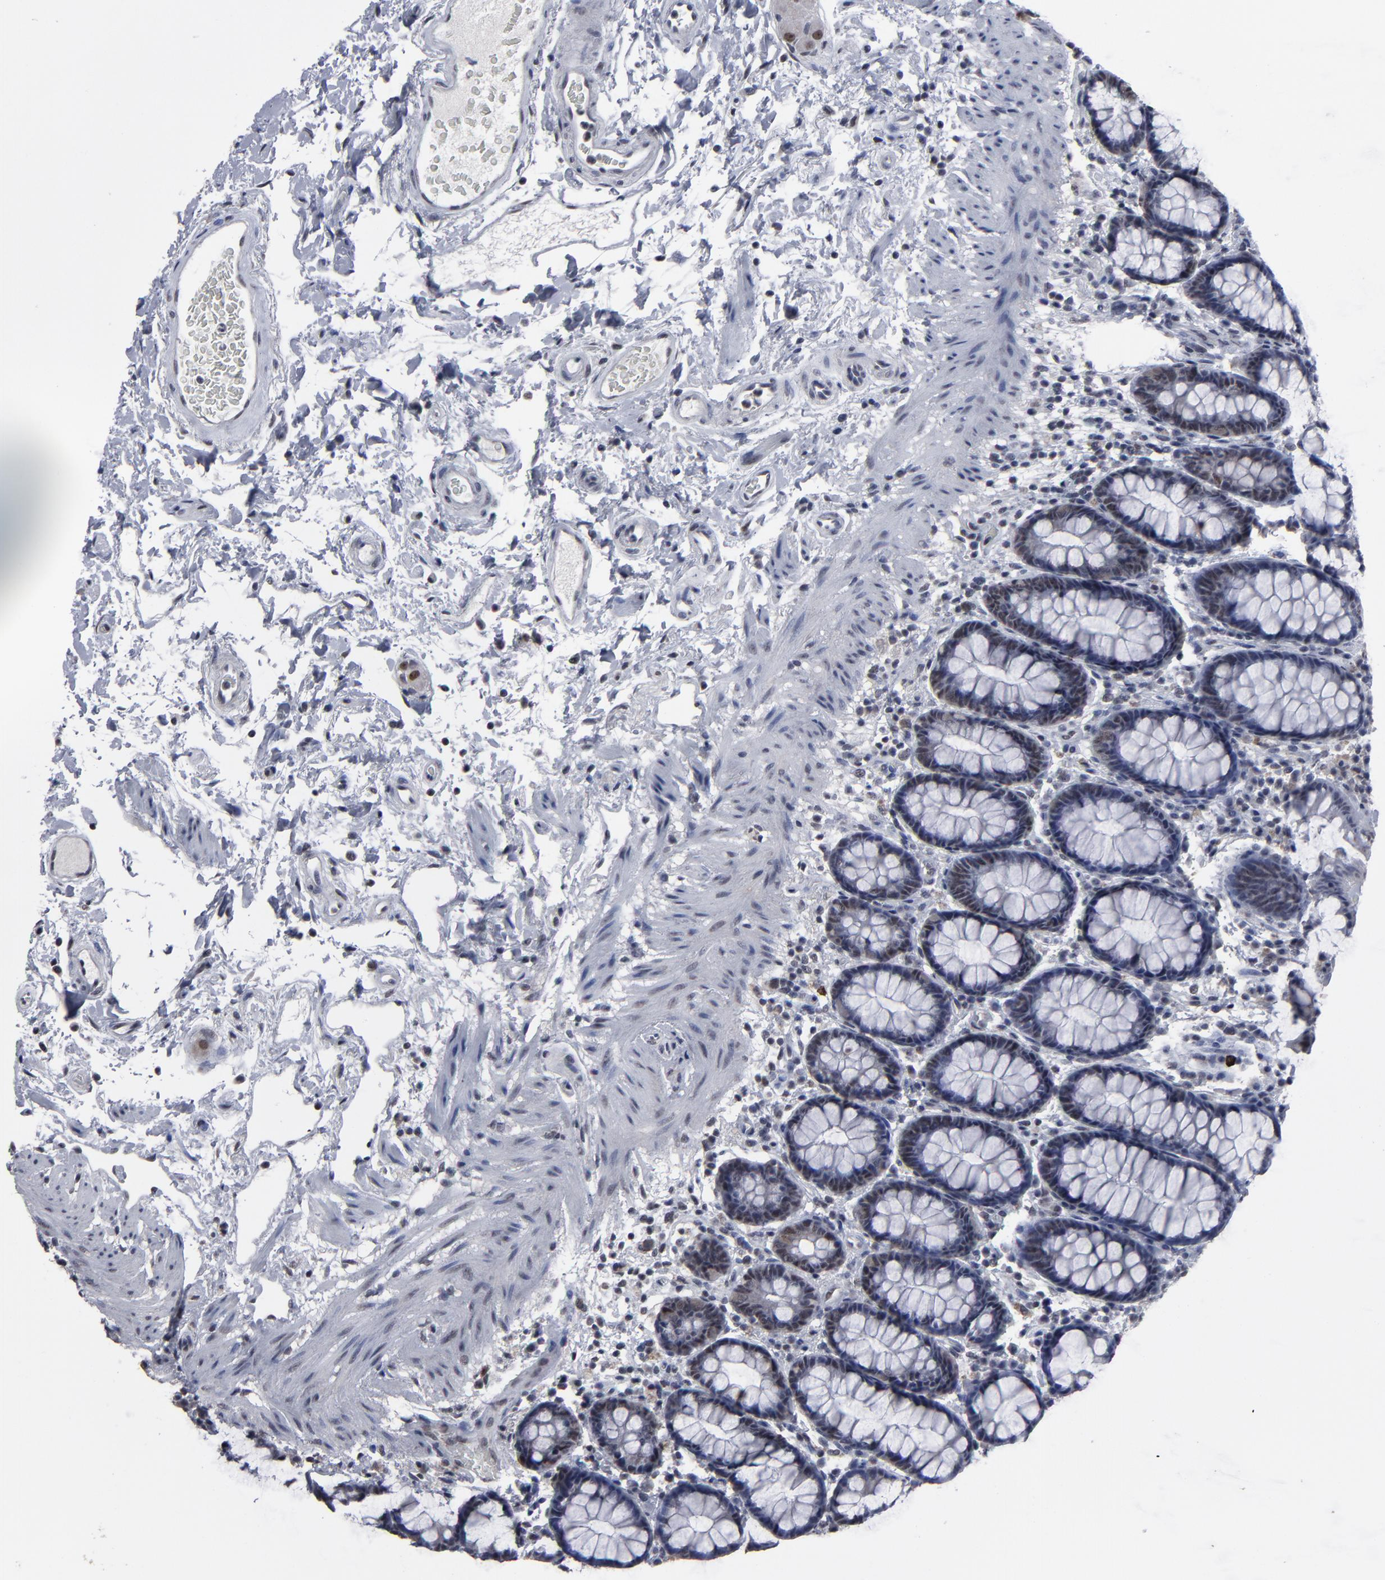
{"staining": {"intensity": "moderate", "quantity": "25%-75%", "location": "nuclear"}, "tissue": "rectum", "cell_type": "Glandular cells", "image_type": "normal", "snomed": [{"axis": "morphology", "description": "Normal tissue, NOS"}, {"axis": "topography", "description": "Rectum"}], "caption": "A high-resolution photomicrograph shows immunohistochemistry (IHC) staining of benign rectum, which reveals moderate nuclear expression in about 25%-75% of glandular cells.", "gene": "SSRP1", "patient": {"sex": "male", "age": 92}}